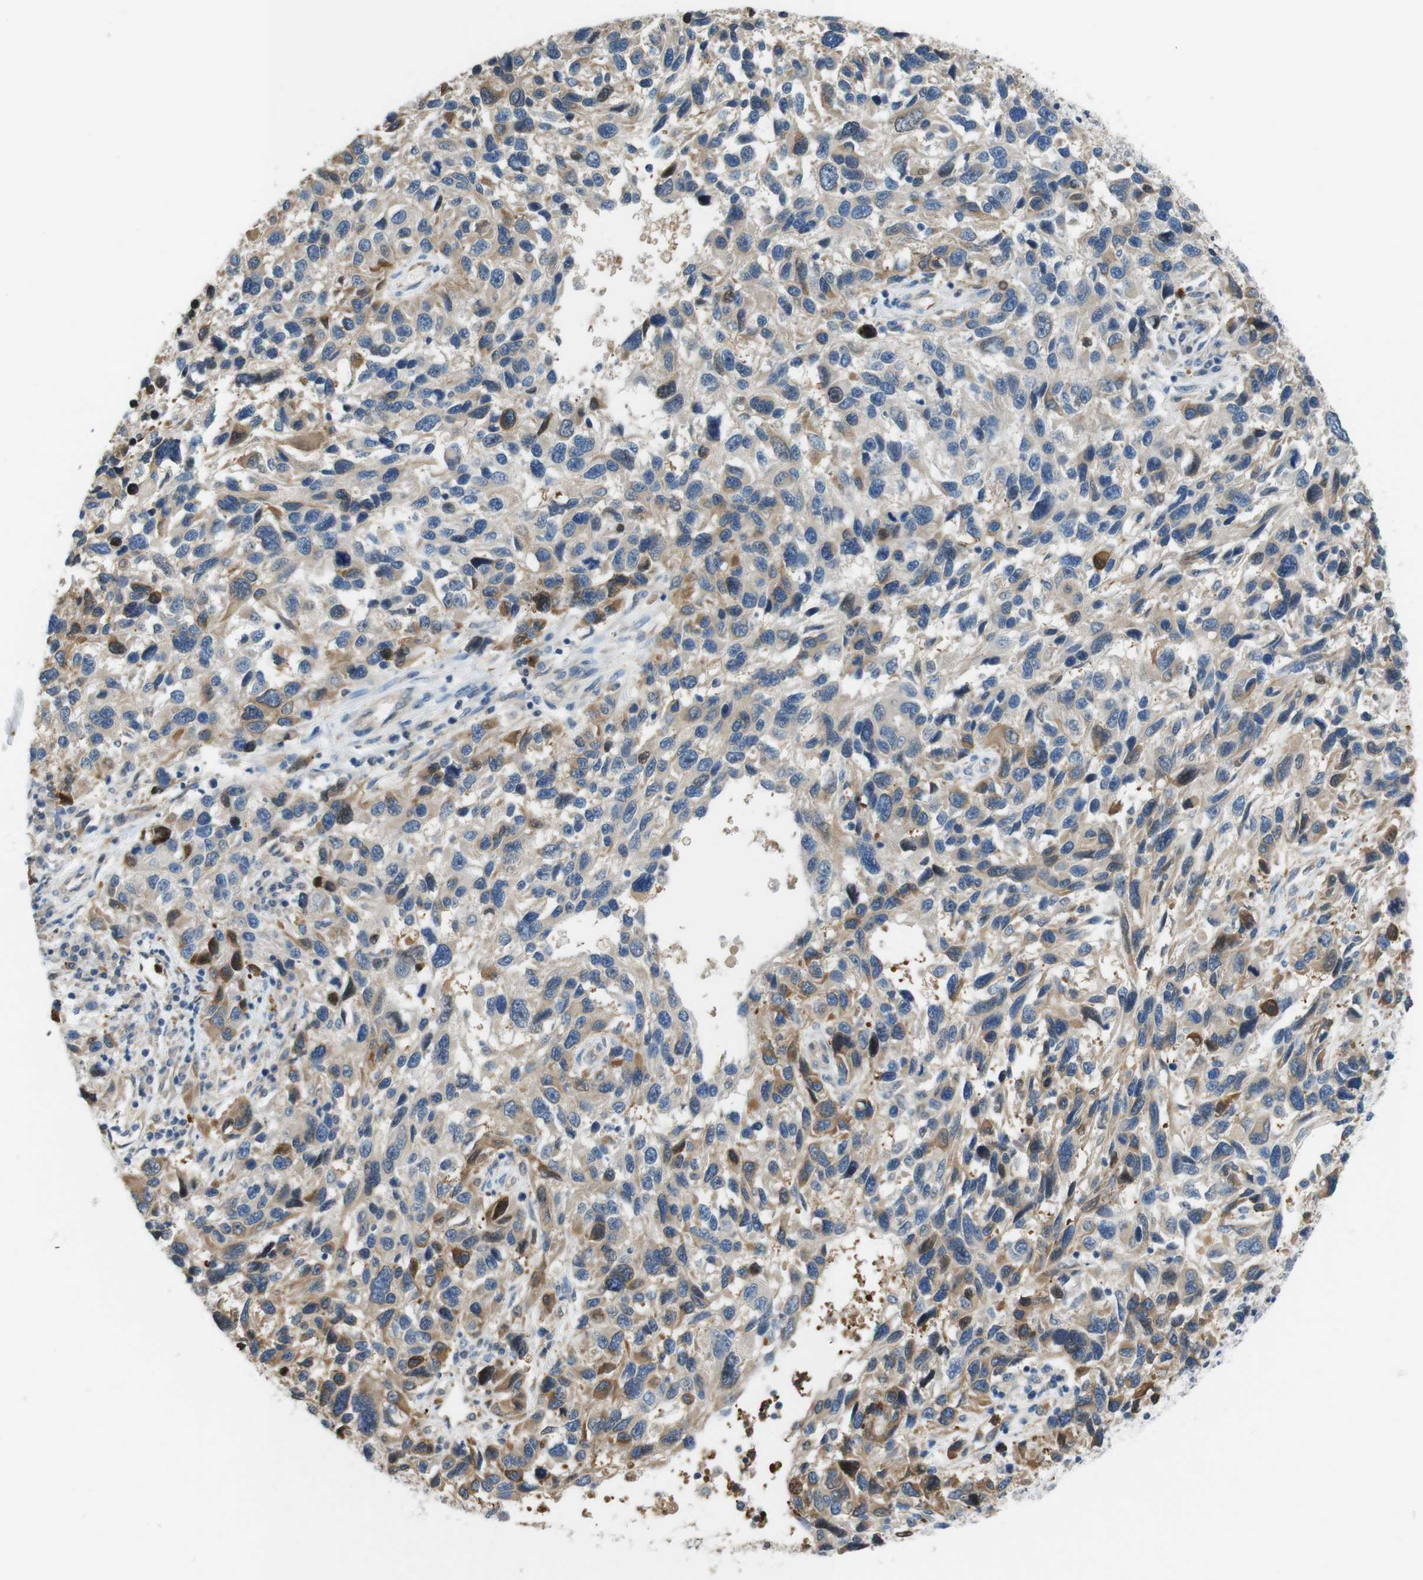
{"staining": {"intensity": "weak", "quantity": ">75%", "location": "cytoplasmic/membranous"}, "tissue": "melanoma", "cell_type": "Tumor cells", "image_type": "cancer", "snomed": [{"axis": "morphology", "description": "Malignant melanoma, NOS"}, {"axis": "topography", "description": "Skin"}], "caption": "Melanoma stained with a brown dye displays weak cytoplasmic/membranous positive positivity in about >75% of tumor cells.", "gene": "PCDH10", "patient": {"sex": "male", "age": 53}}